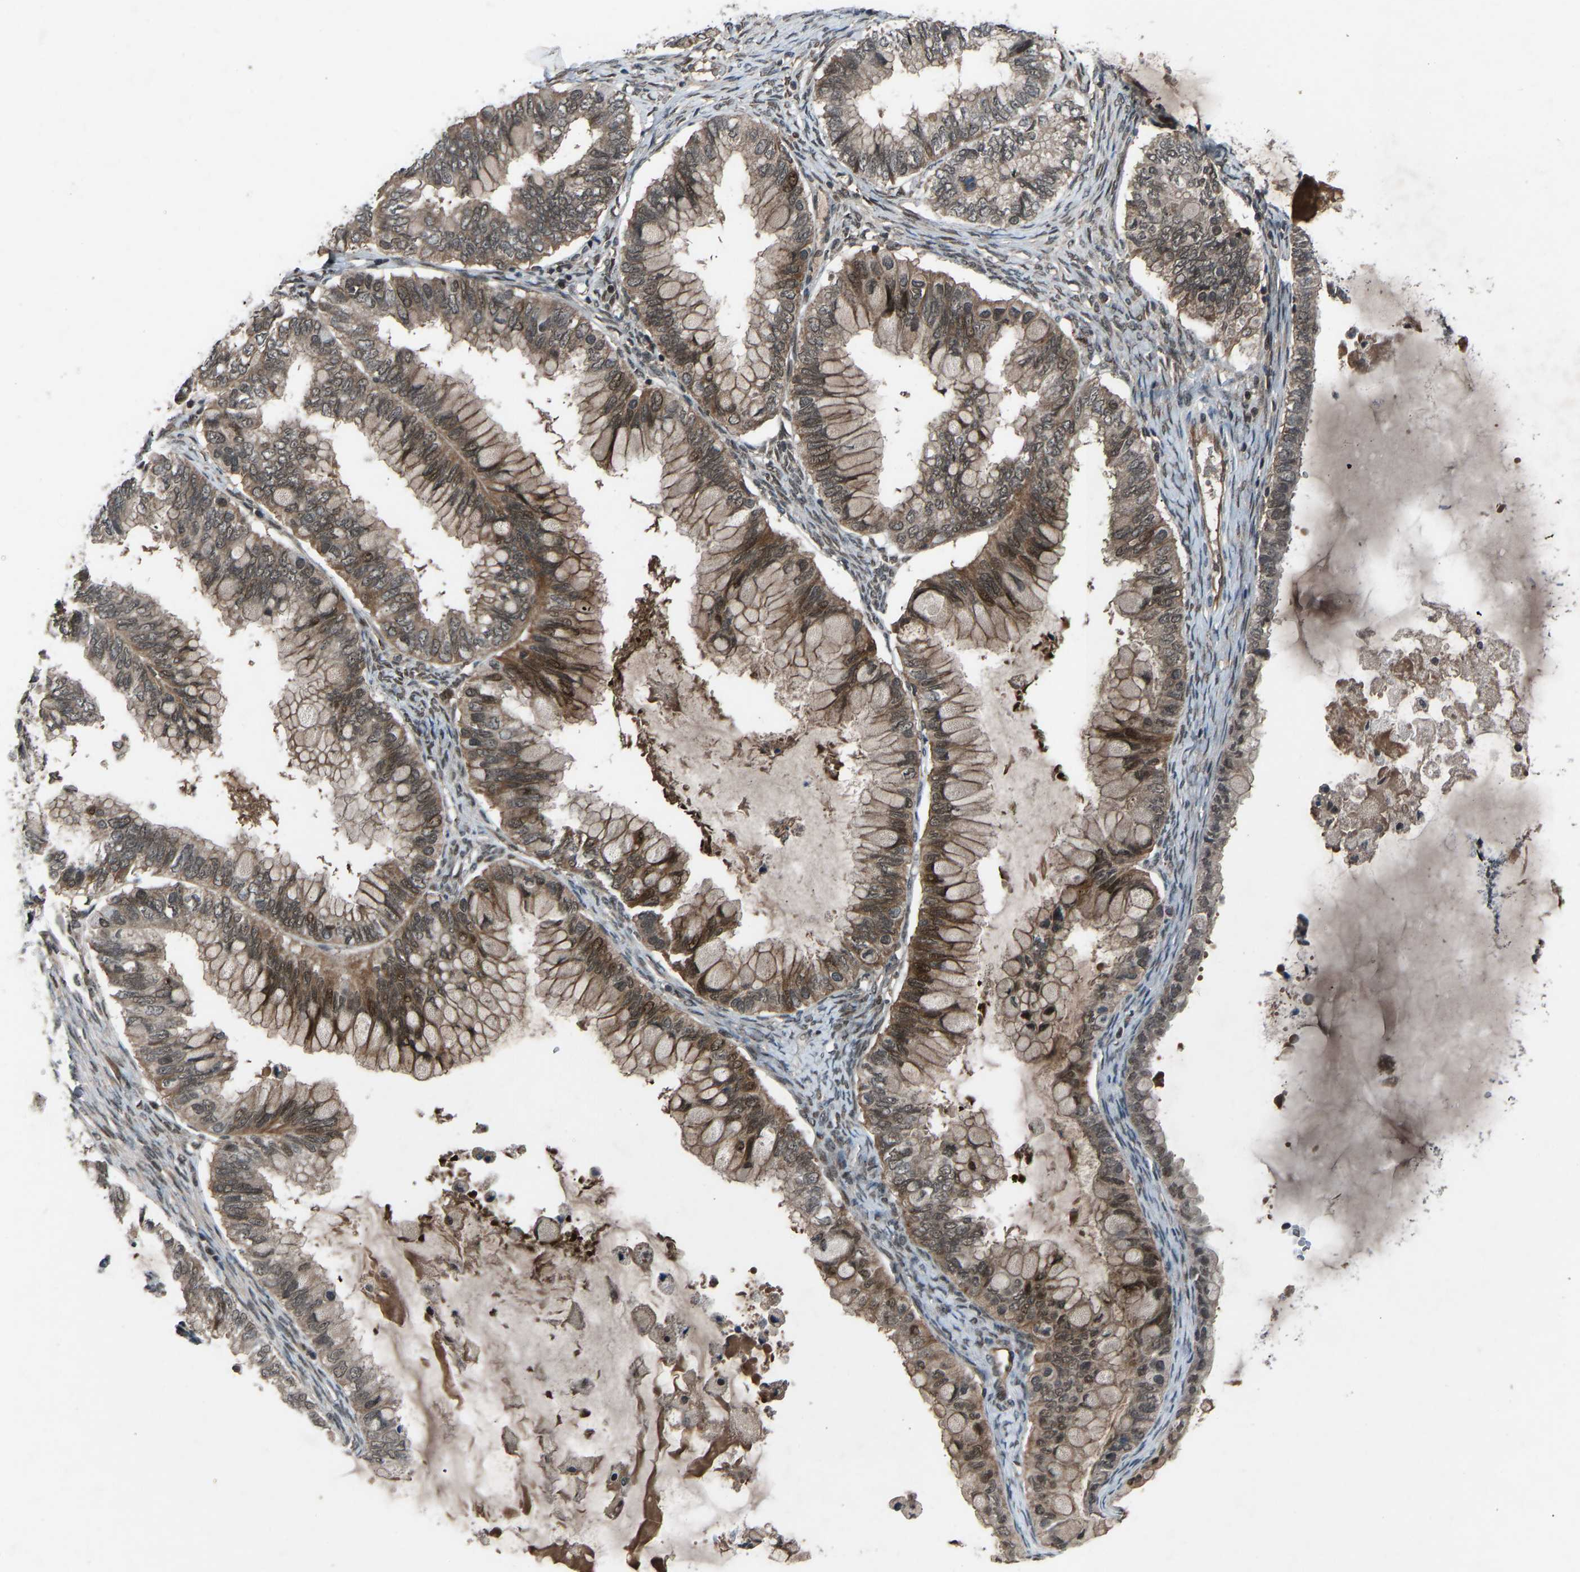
{"staining": {"intensity": "moderate", "quantity": ">75%", "location": "cytoplasmic/membranous,nuclear"}, "tissue": "ovarian cancer", "cell_type": "Tumor cells", "image_type": "cancer", "snomed": [{"axis": "morphology", "description": "Cystadenocarcinoma, mucinous, NOS"}, {"axis": "topography", "description": "Ovary"}], "caption": "Protein expression analysis of human ovarian mucinous cystadenocarcinoma reveals moderate cytoplasmic/membranous and nuclear positivity in approximately >75% of tumor cells. The protein is stained brown, and the nuclei are stained in blue (DAB IHC with brightfield microscopy, high magnification).", "gene": "SLC43A1", "patient": {"sex": "female", "age": 80}}